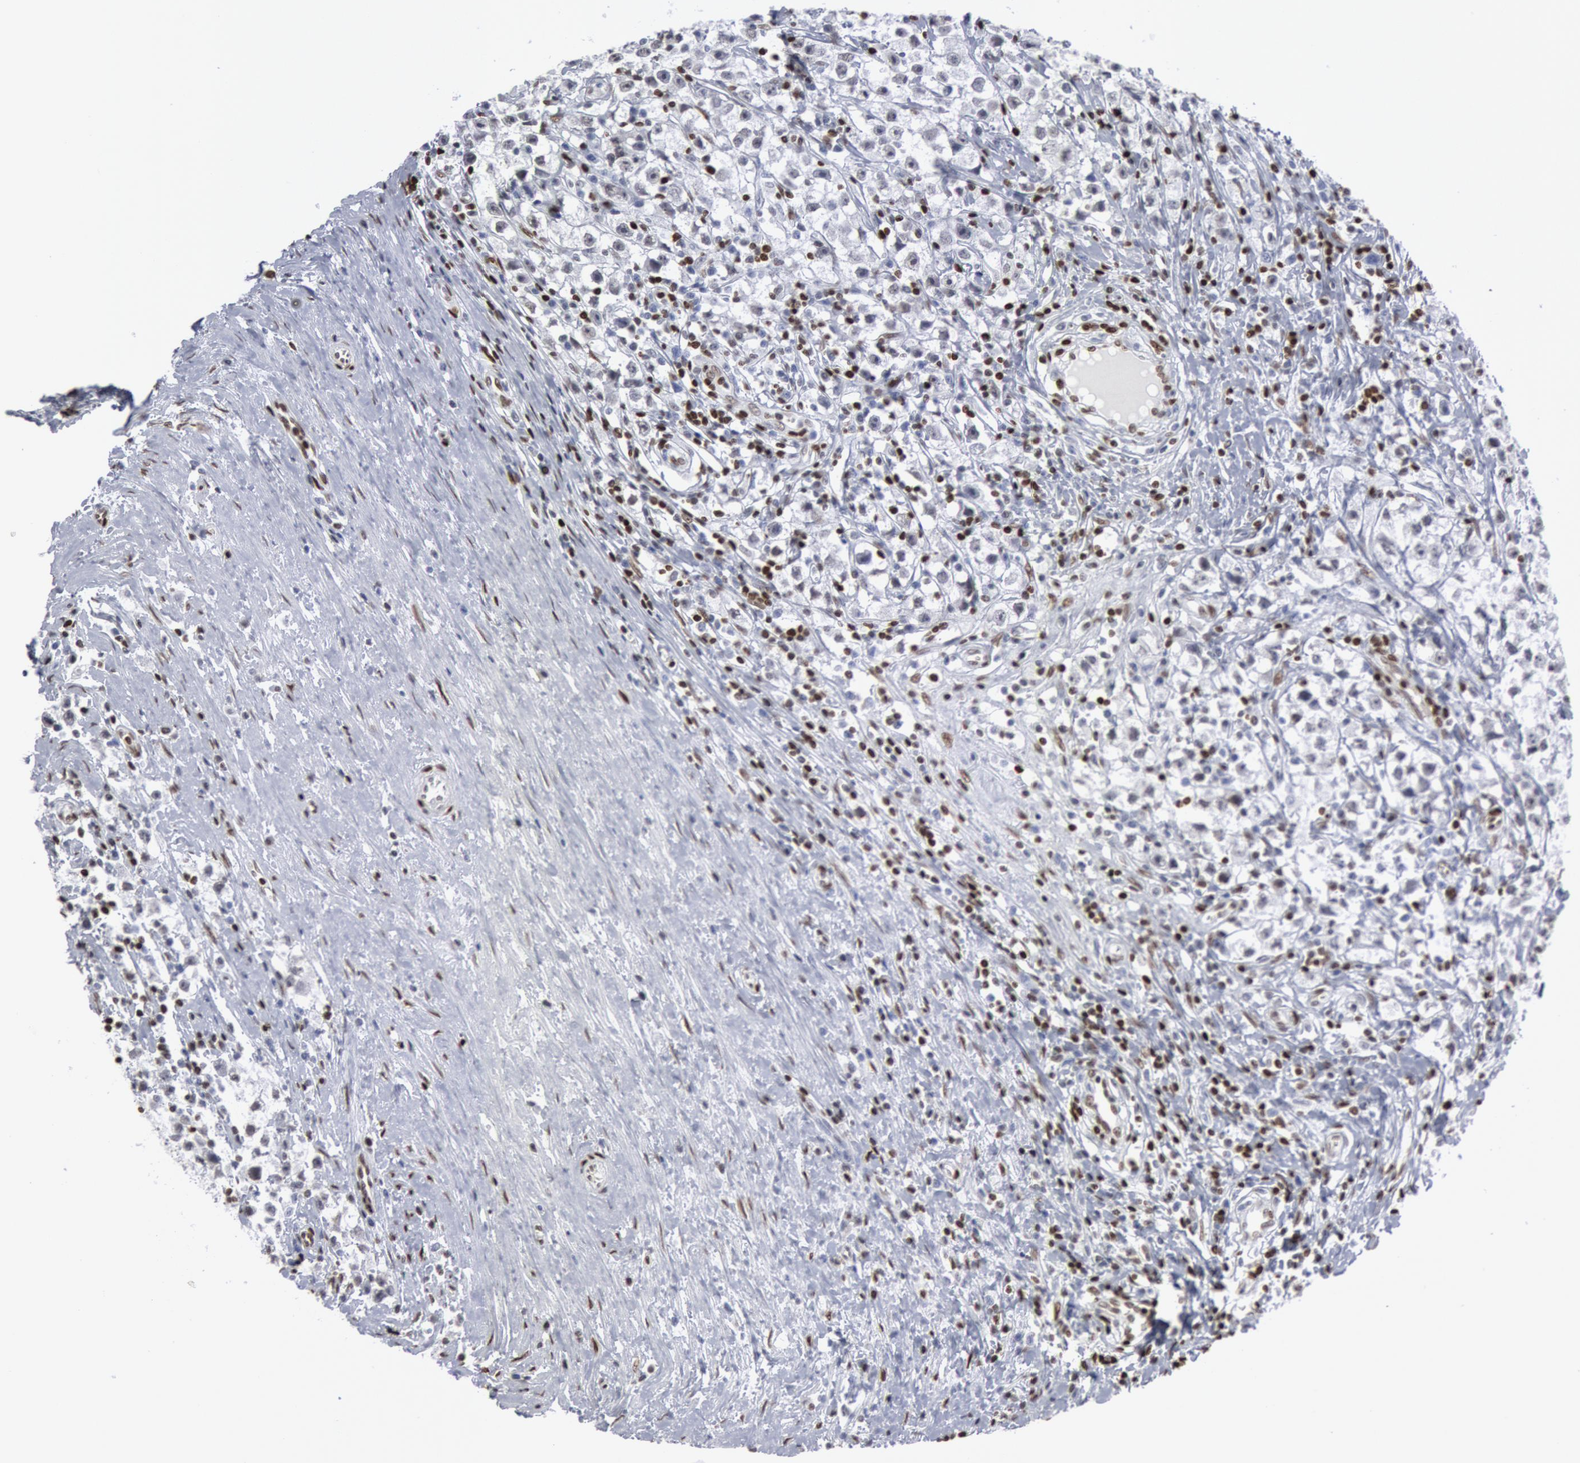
{"staining": {"intensity": "negative", "quantity": "none", "location": "none"}, "tissue": "testis cancer", "cell_type": "Tumor cells", "image_type": "cancer", "snomed": [{"axis": "morphology", "description": "Seminoma, NOS"}, {"axis": "topography", "description": "Testis"}], "caption": "This photomicrograph is of testis seminoma stained with IHC to label a protein in brown with the nuclei are counter-stained blue. There is no positivity in tumor cells. (Stains: DAB (3,3'-diaminobenzidine) immunohistochemistry with hematoxylin counter stain, Microscopy: brightfield microscopy at high magnification).", "gene": "MECP2", "patient": {"sex": "male", "age": 35}}